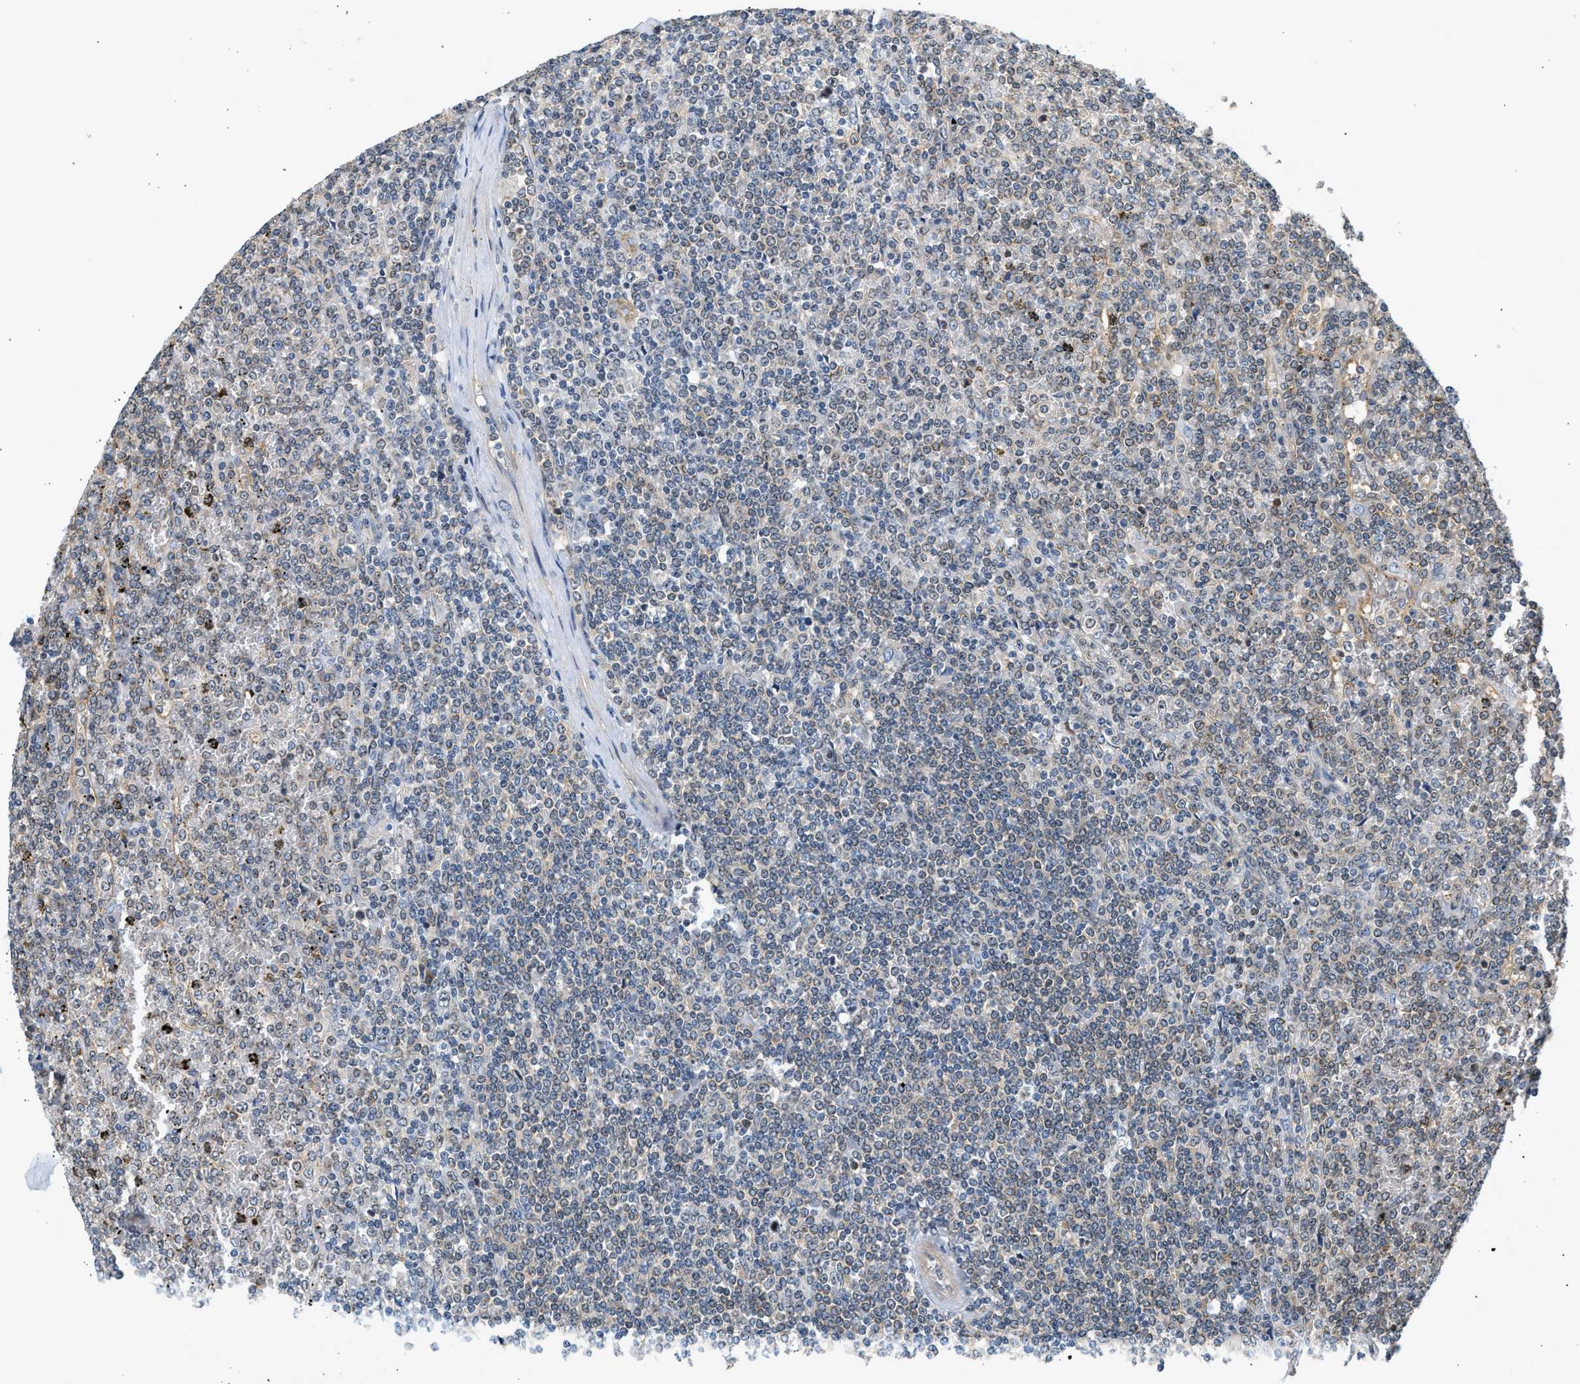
{"staining": {"intensity": "weak", "quantity": "<25%", "location": "nuclear"}, "tissue": "lymphoma", "cell_type": "Tumor cells", "image_type": "cancer", "snomed": [{"axis": "morphology", "description": "Malignant lymphoma, non-Hodgkin's type, Low grade"}, {"axis": "topography", "description": "Spleen"}], "caption": "Immunohistochemistry photomicrograph of neoplastic tissue: human low-grade malignant lymphoma, non-Hodgkin's type stained with DAB (3,3'-diaminobenzidine) demonstrates no significant protein expression in tumor cells. Nuclei are stained in blue.", "gene": "WDR31", "patient": {"sex": "female", "age": 19}}